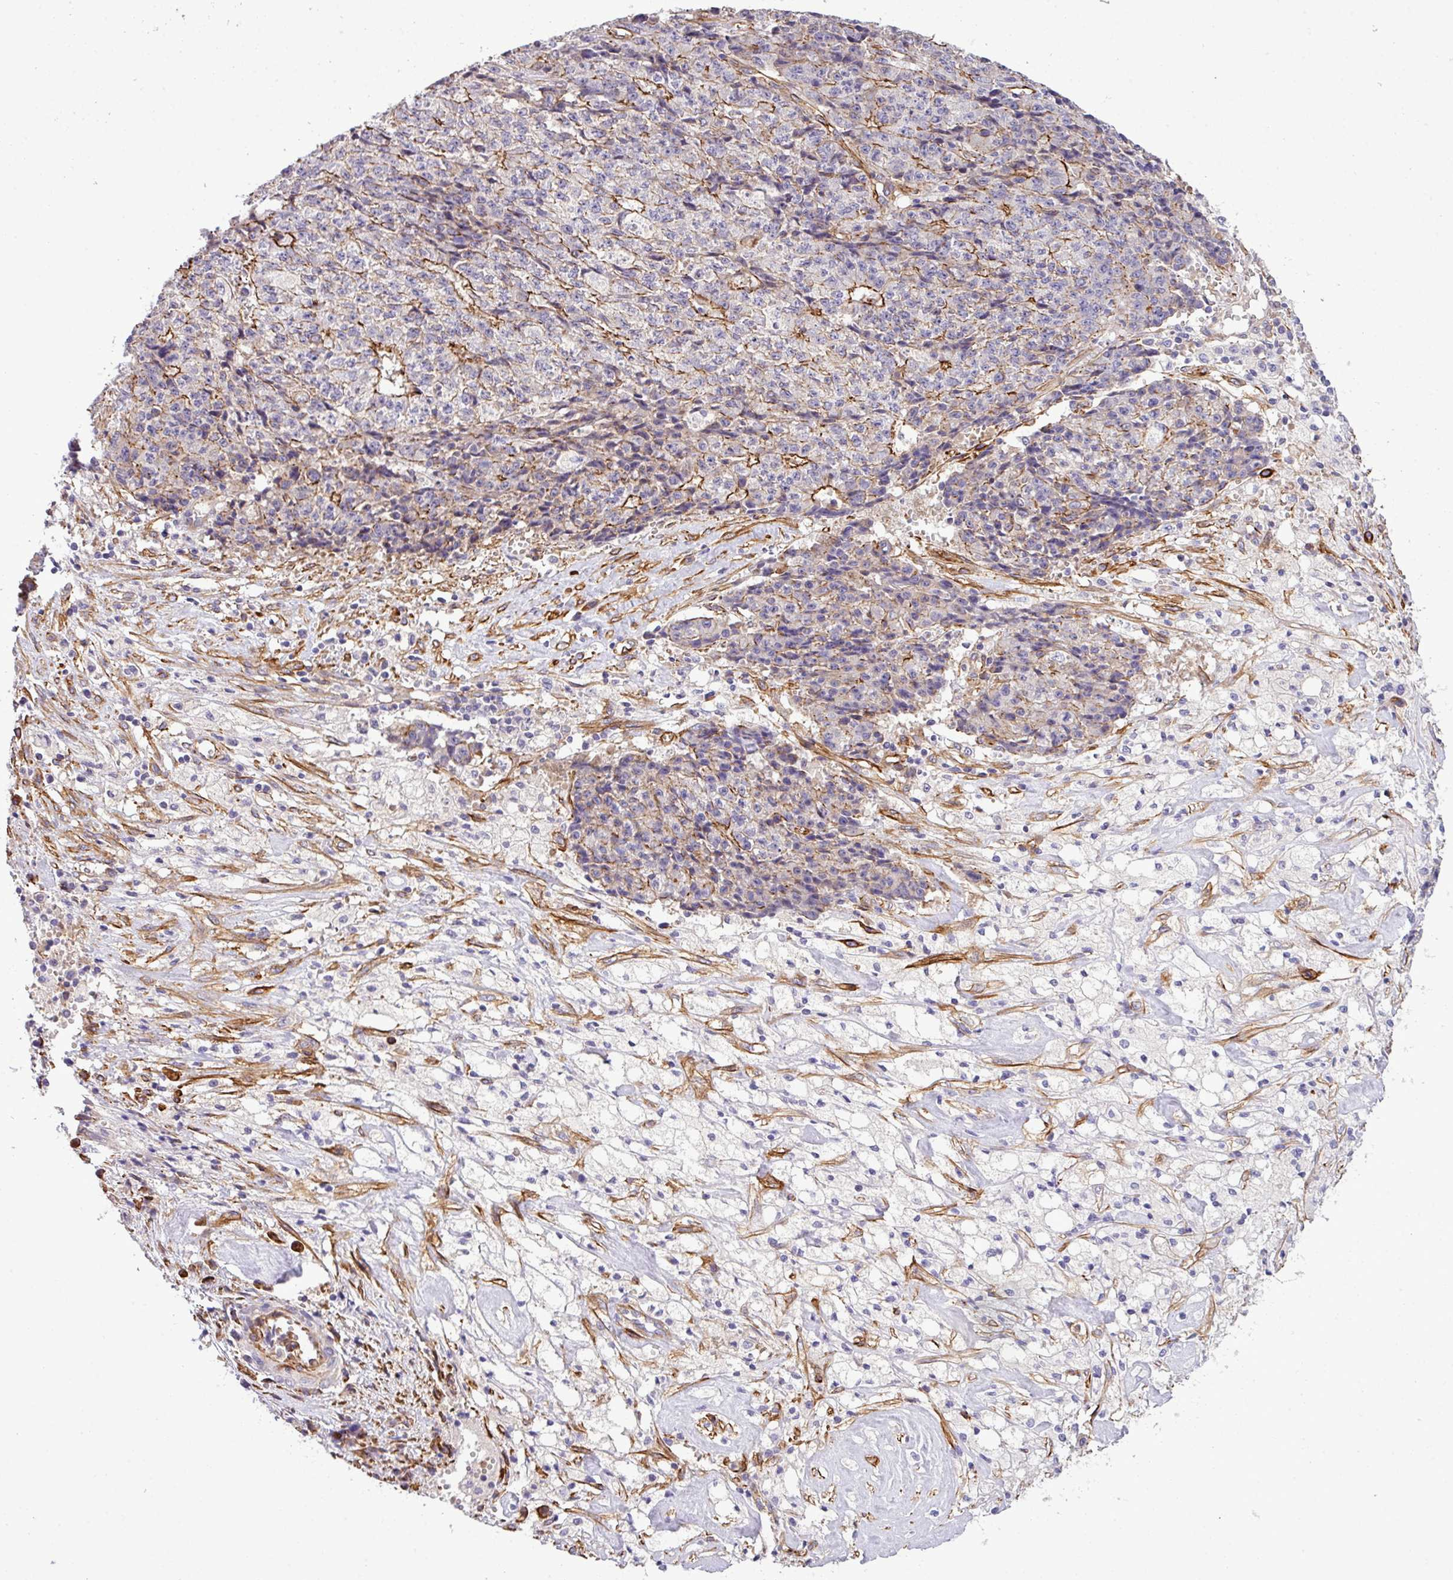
{"staining": {"intensity": "strong", "quantity": "<25%", "location": "cytoplasmic/membranous"}, "tissue": "ovarian cancer", "cell_type": "Tumor cells", "image_type": "cancer", "snomed": [{"axis": "morphology", "description": "Carcinoma, endometroid"}, {"axis": "topography", "description": "Ovary"}], "caption": "Brown immunohistochemical staining in ovarian cancer displays strong cytoplasmic/membranous positivity in approximately <25% of tumor cells. Nuclei are stained in blue.", "gene": "PARD6A", "patient": {"sex": "female", "age": 42}}